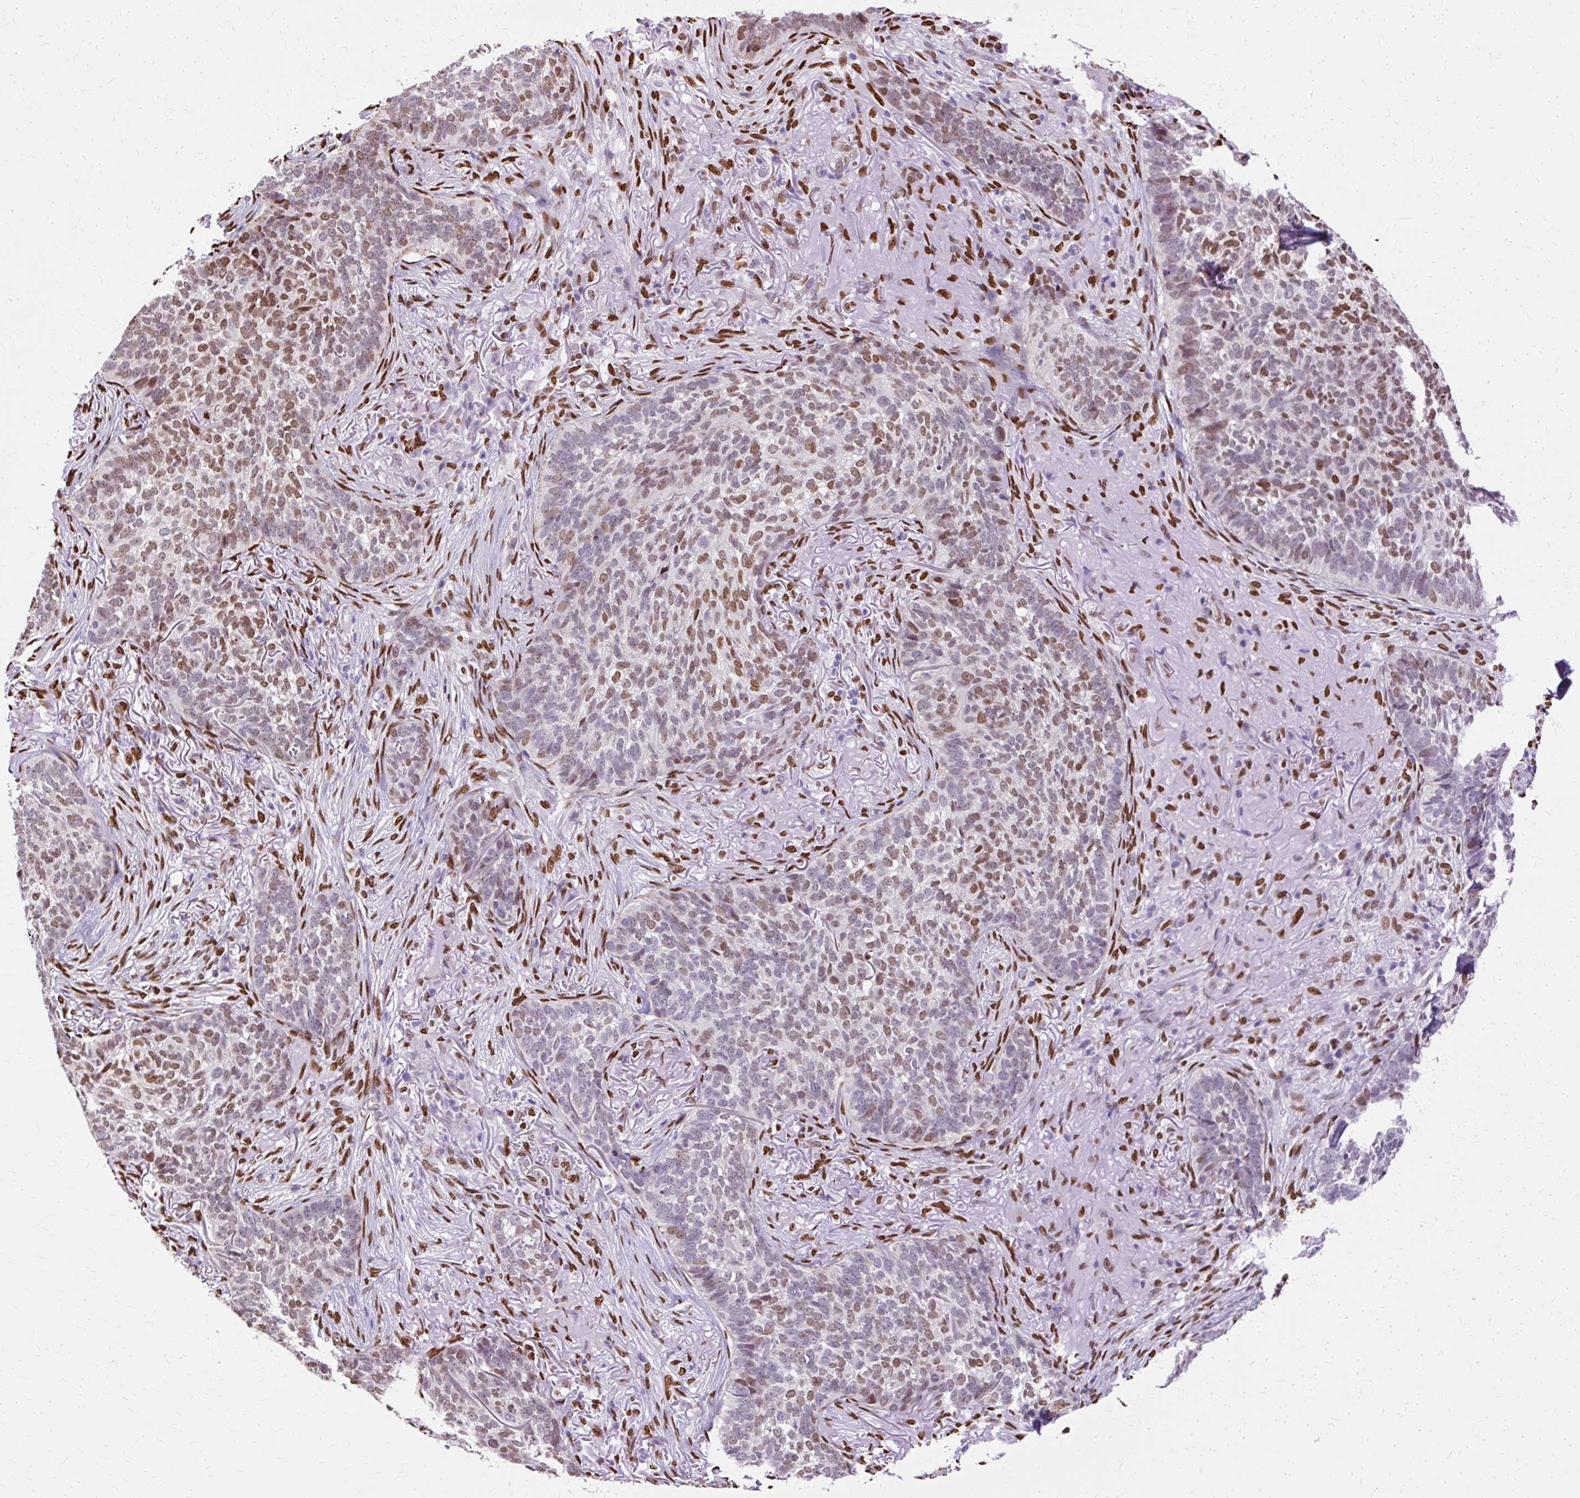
{"staining": {"intensity": "moderate", "quantity": ">75%", "location": "nuclear"}, "tissue": "skin cancer", "cell_type": "Tumor cells", "image_type": "cancer", "snomed": [{"axis": "morphology", "description": "Basal cell carcinoma"}, {"axis": "topography", "description": "Skin"}], "caption": "Immunohistochemical staining of human skin cancer (basal cell carcinoma) demonstrates medium levels of moderate nuclear protein staining in about >75% of tumor cells. (IHC, brightfield microscopy, high magnification).", "gene": "TMEM184C", "patient": {"sex": "male", "age": 85}}